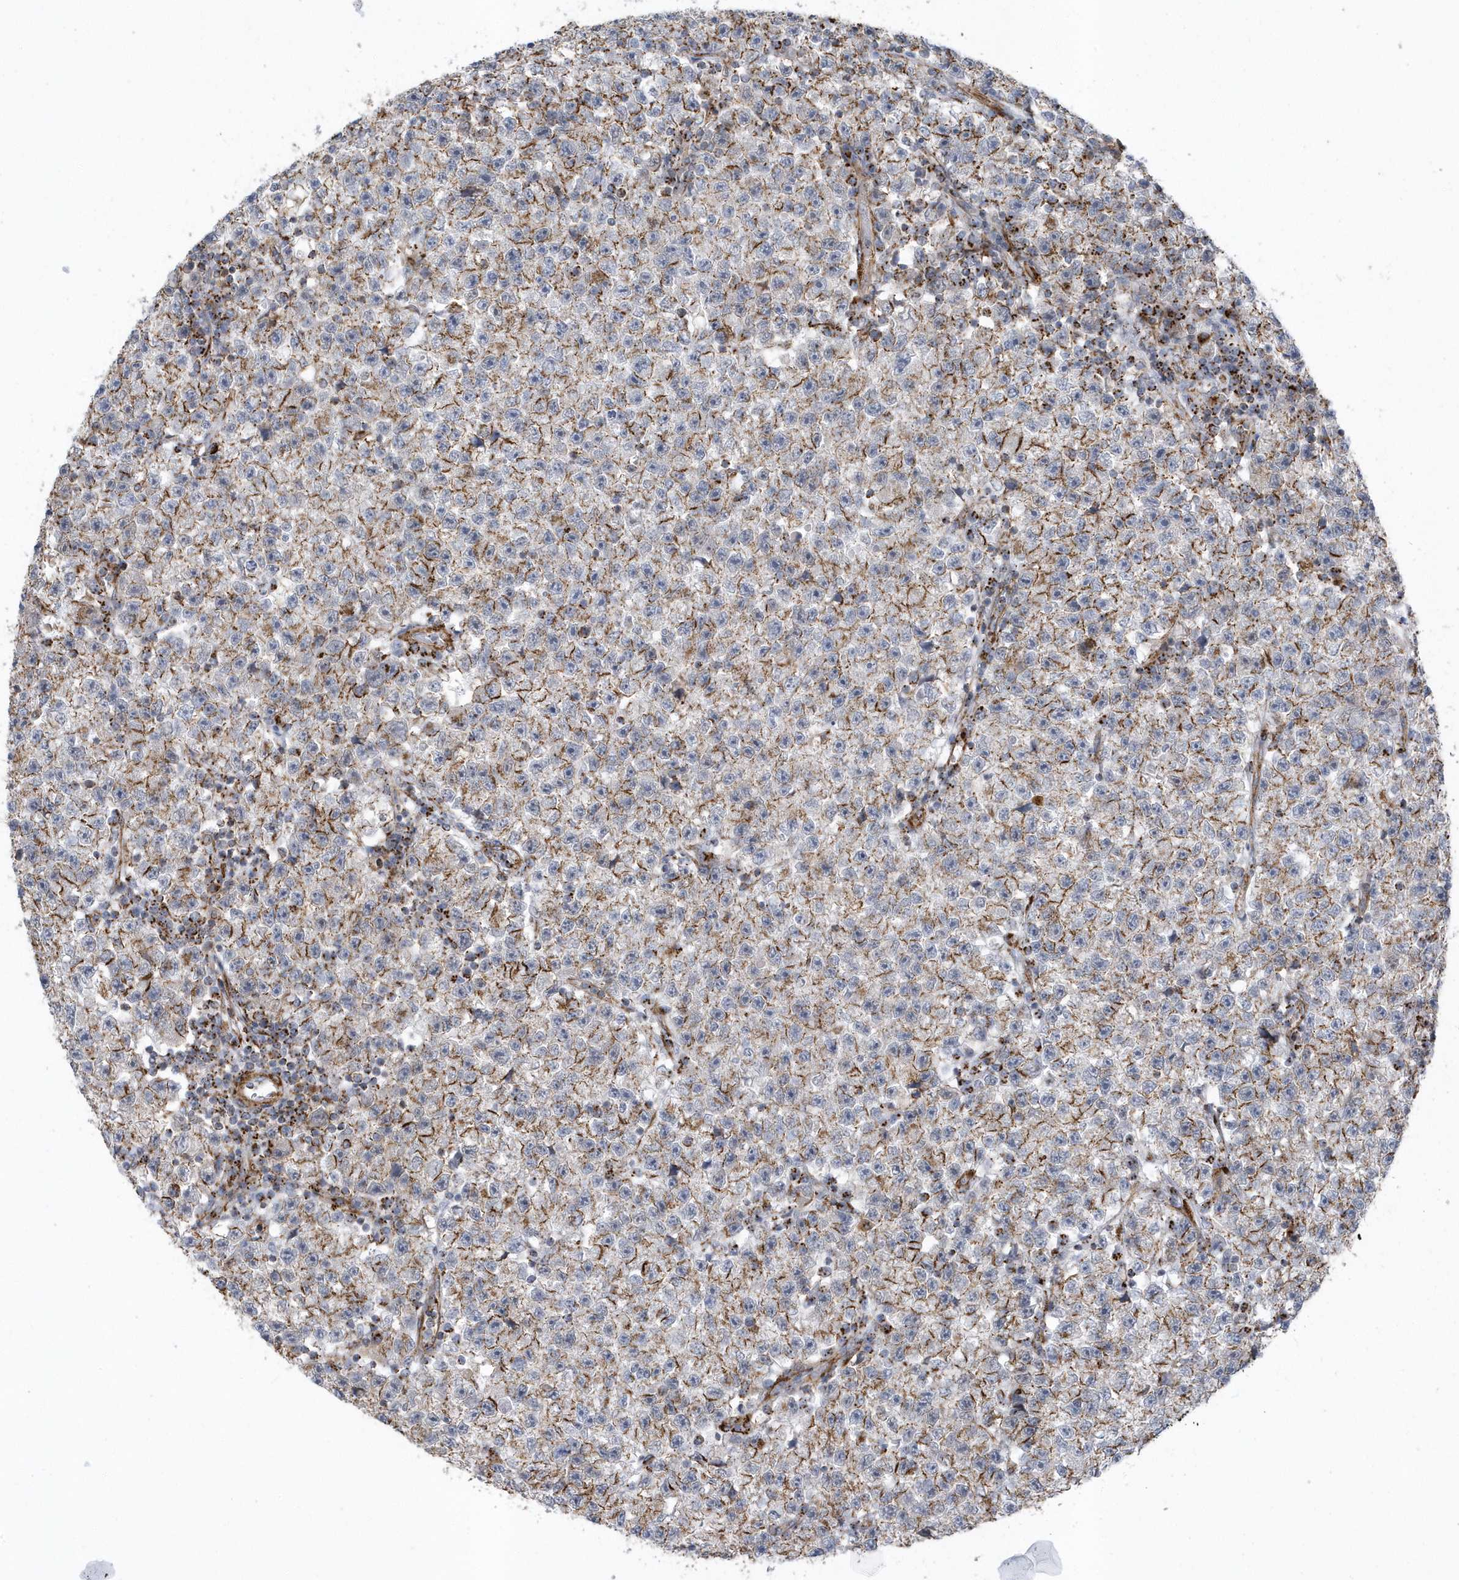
{"staining": {"intensity": "moderate", "quantity": "25%-75%", "location": "cytoplasmic/membranous"}, "tissue": "testis cancer", "cell_type": "Tumor cells", "image_type": "cancer", "snomed": [{"axis": "morphology", "description": "Seminoma, NOS"}, {"axis": "topography", "description": "Testis"}], "caption": "This micrograph shows IHC staining of testis seminoma, with medium moderate cytoplasmic/membranous staining in approximately 25%-75% of tumor cells.", "gene": "HRH4", "patient": {"sex": "male", "age": 22}}